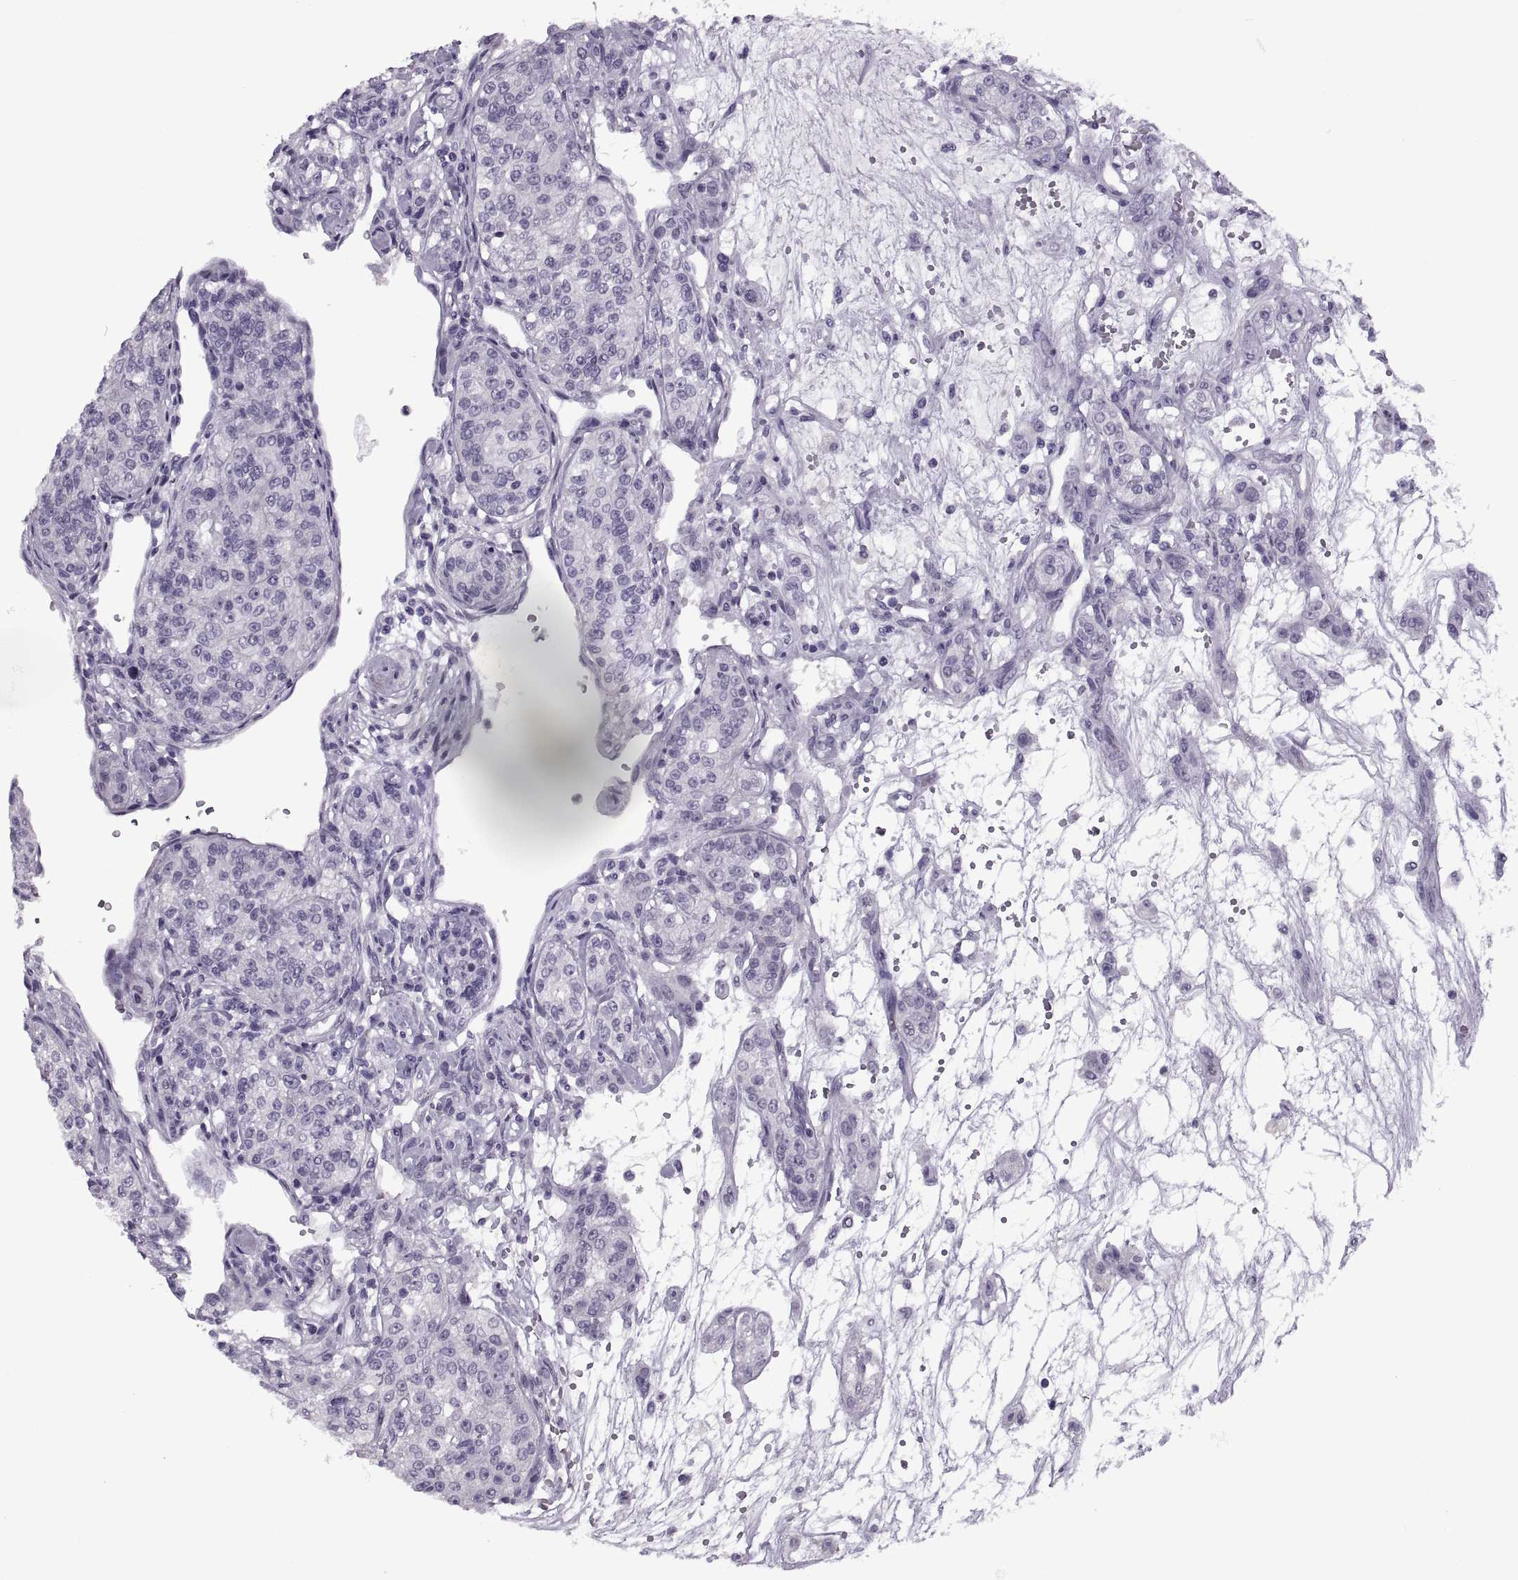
{"staining": {"intensity": "negative", "quantity": "none", "location": "none"}, "tissue": "renal cancer", "cell_type": "Tumor cells", "image_type": "cancer", "snomed": [{"axis": "morphology", "description": "Adenocarcinoma, NOS"}, {"axis": "topography", "description": "Kidney"}], "caption": "The photomicrograph shows no significant staining in tumor cells of renal cancer (adenocarcinoma). The staining was performed using DAB (3,3'-diaminobenzidine) to visualize the protein expression in brown, while the nuclei were stained in blue with hematoxylin (Magnification: 20x).", "gene": "SYNGR4", "patient": {"sex": "female", "age": 63}}